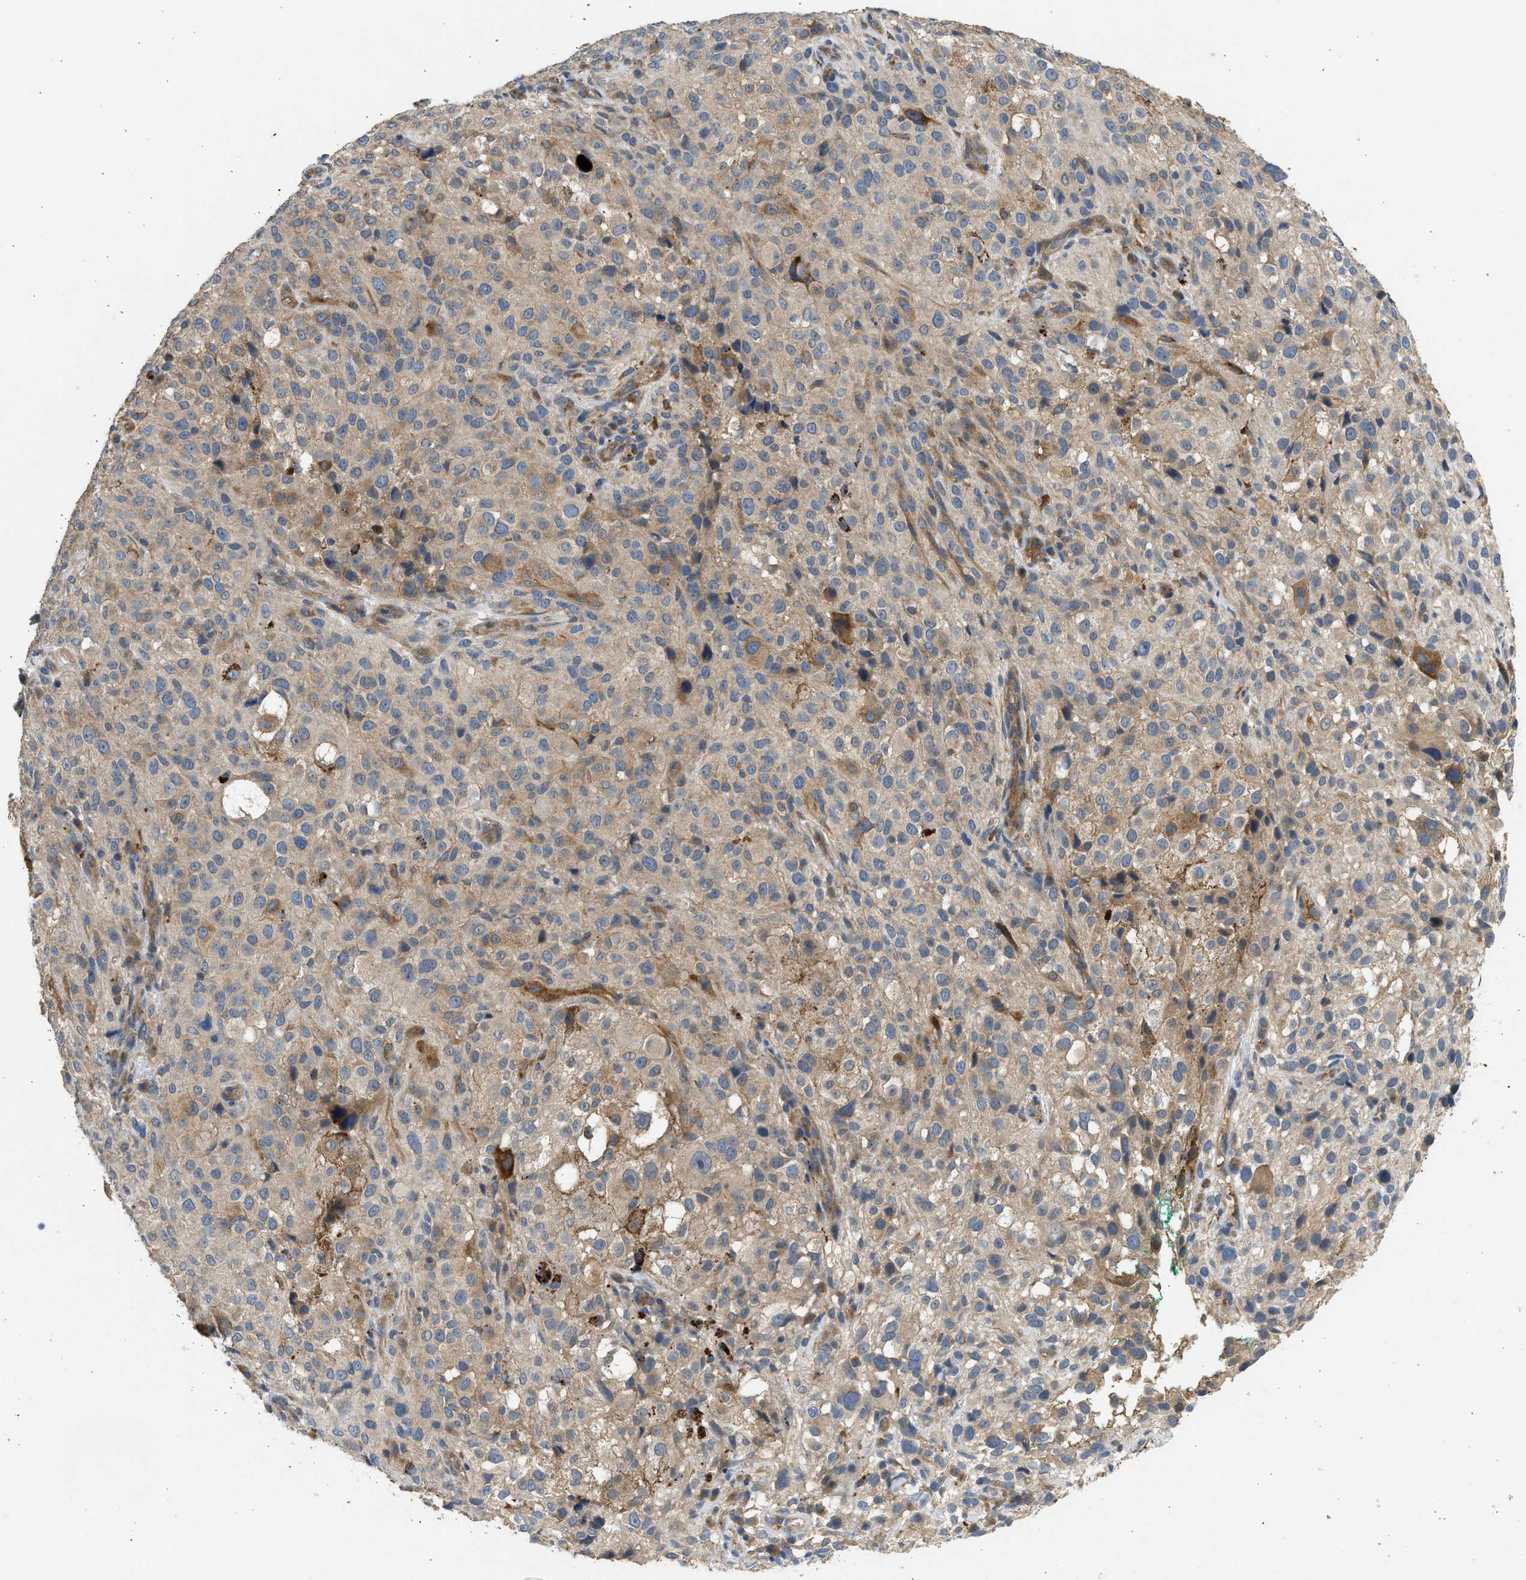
{"staining": {"intensity": "weak", "quantity": ">75%", "location": "cytoplasmic/membranous"}, "tissue": "melanoma", "cell_type": "Tumor cells", "image_type": "cancer", "snomed": [{"axis": "morphology", "description": "Necrosis, NOS"}, {"axis": "morphology", "description": "Malignant melanoma, NOS"}, {"axis": "topography", "description": "Skin"}], "caption": "Malignant melanoma stained with a brown dye demonstrates weak cytoplasmic/membranous positive expression in about >75% of tumor cells.", "gene": "CSRNP2", "patient": {"sex": "female", "age": 87}}